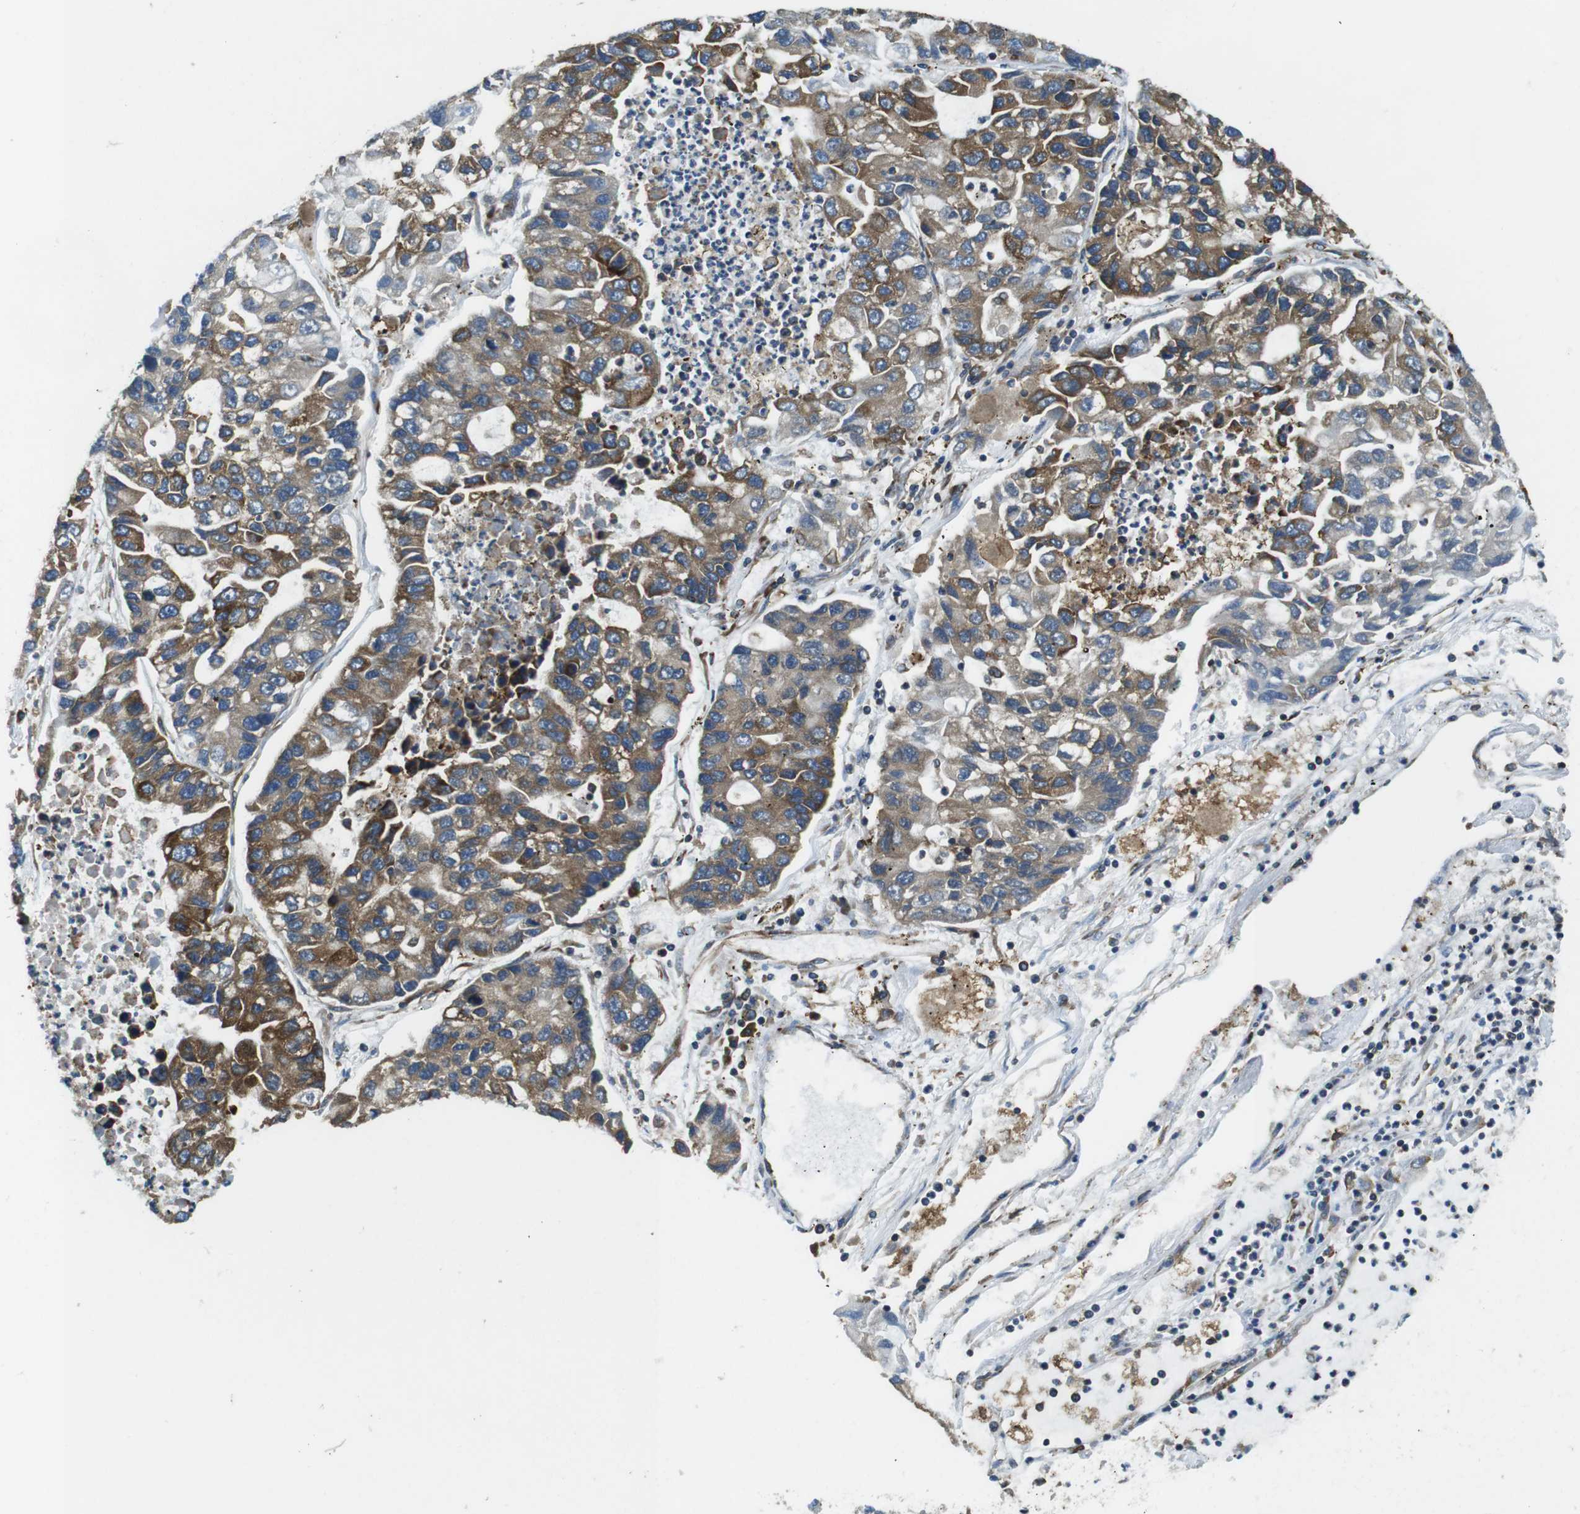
{"staining": {"intensity": "weak", "quantity": "25%-75%", "location": "cytoplasmic/membranous"}, "tissue": "lung cancer", "cell_type": "Tumor cells", "image_type": "cancer", "snomed": [{"axis": "morphology", "description": "Adenocarcinoma, NOS"}, {"axis": "topography", "description": "Lung"}], "caption": "Protein analysis of lung adenocarcinoma tissue demonstrates weak cytoplasmic/membranous staining in about 25%-75% of tumor cells. (DAB IHC with brightfield microscopy, high magnification).", "gene": "UGGT1", "patient": {"sex": "female", "age": 51}}